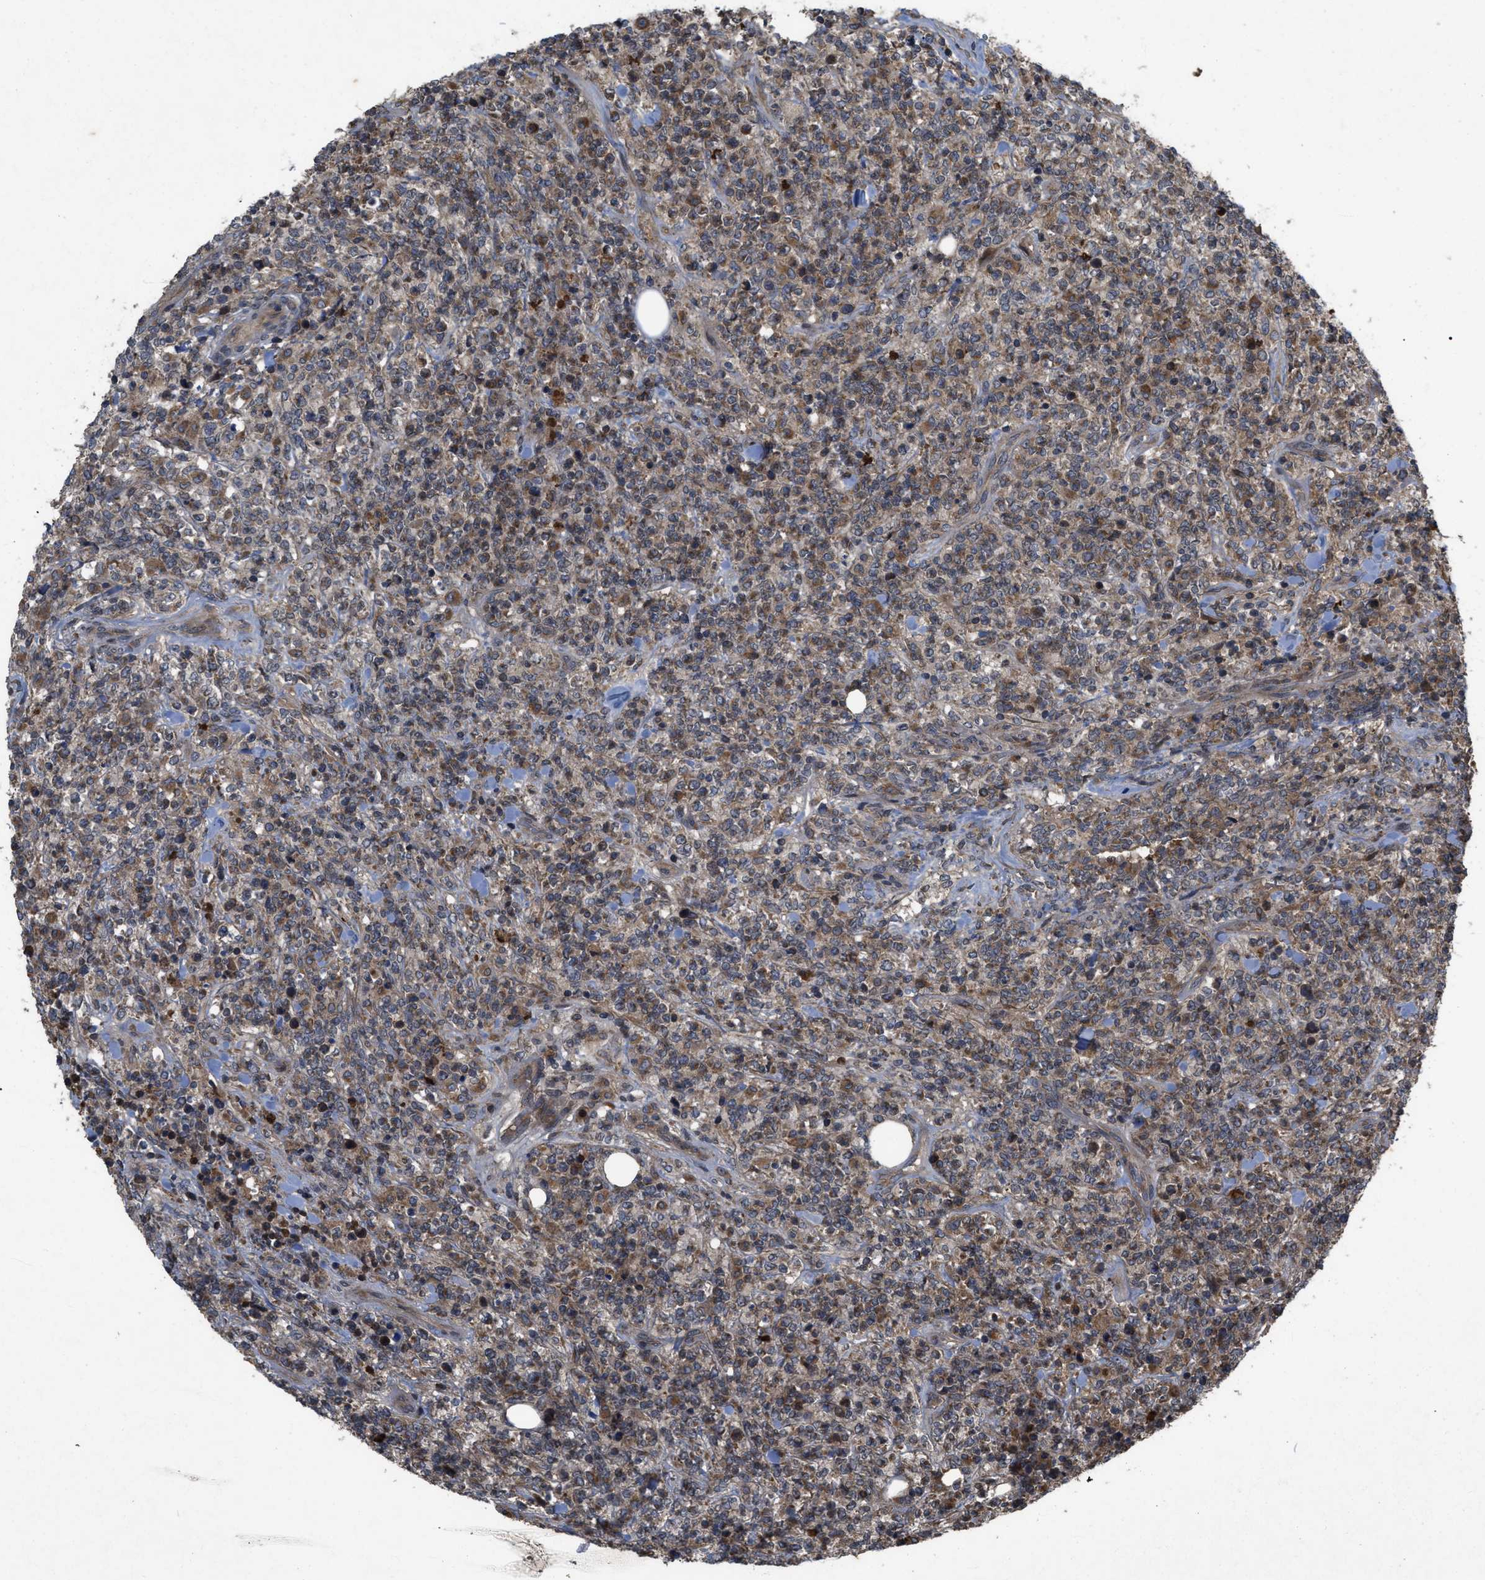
{"staining": {"intensity": "moderate", "quantity": ">75%", "location": "cytoplasmic/membranous"}, "tissue": "lymphoma", "cell_type": "Tumor cells", "image_type": "cancer", "snomed": [{"axis": "morphology", "description": "Malignant lymphoma, non-Hodgkin's type, High grade"}, {"axis": "topography", "description": "Soft tissue"}], "caption": "Human high-grade malignant lymphoma, non-Hodgkin's type stained with a protein marker reveals moderate staining in tumor cells.", "gene": "RAB2A", "patient": {"sex": "male", "age": 18}}